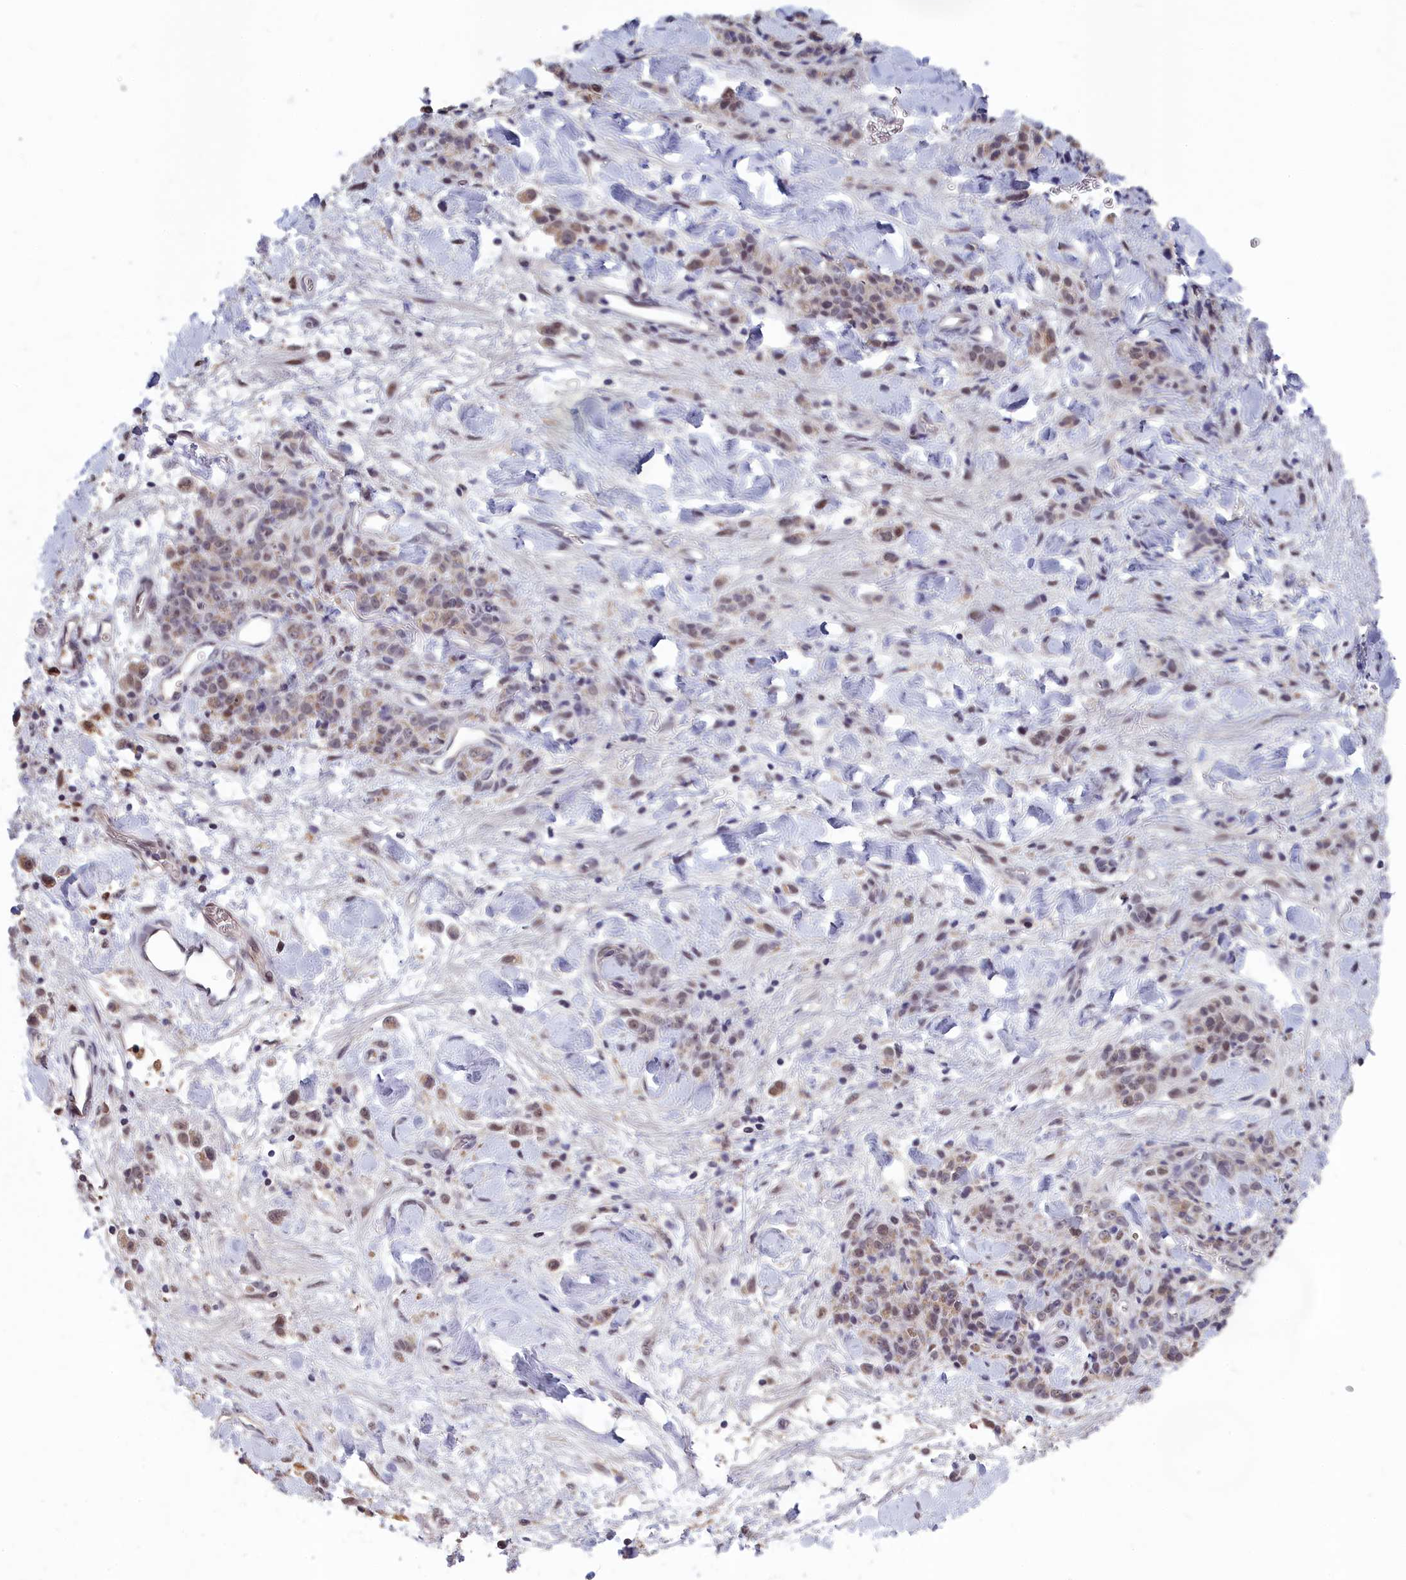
{"staining": {"intensity": "weak", "quantity": "25%-75%", "location": "cytoplasmic/membranous,nuclear"}, "tissue": "stomach cancer", "cell_type": "Tumor cells", "image_type": "cancer", "snomed": [{"axis": "morphology", "description": "Normal tissue, NOS"}, {"axis": "morphology", "description": "Adenocarcinoma, NOS"}, {"axis": "topography", "description": "Stomach"}], "caption": "Immunohistochemical staining of human stomach cancer (adenocarcinoma) demonstrates weak cytoplasmic/membranous and nuclear protein staining in approximately 25%-75% of tumor cells. The staining was performed using DAB (3,3'-diaminobenzidine) to visualize the protein expression in brown, while the nuclei were stained in blue with hematoxylin (Magnification: 20x).", "gene": "MT-CO3", "patient": {"sex": "male", "age": 82}}